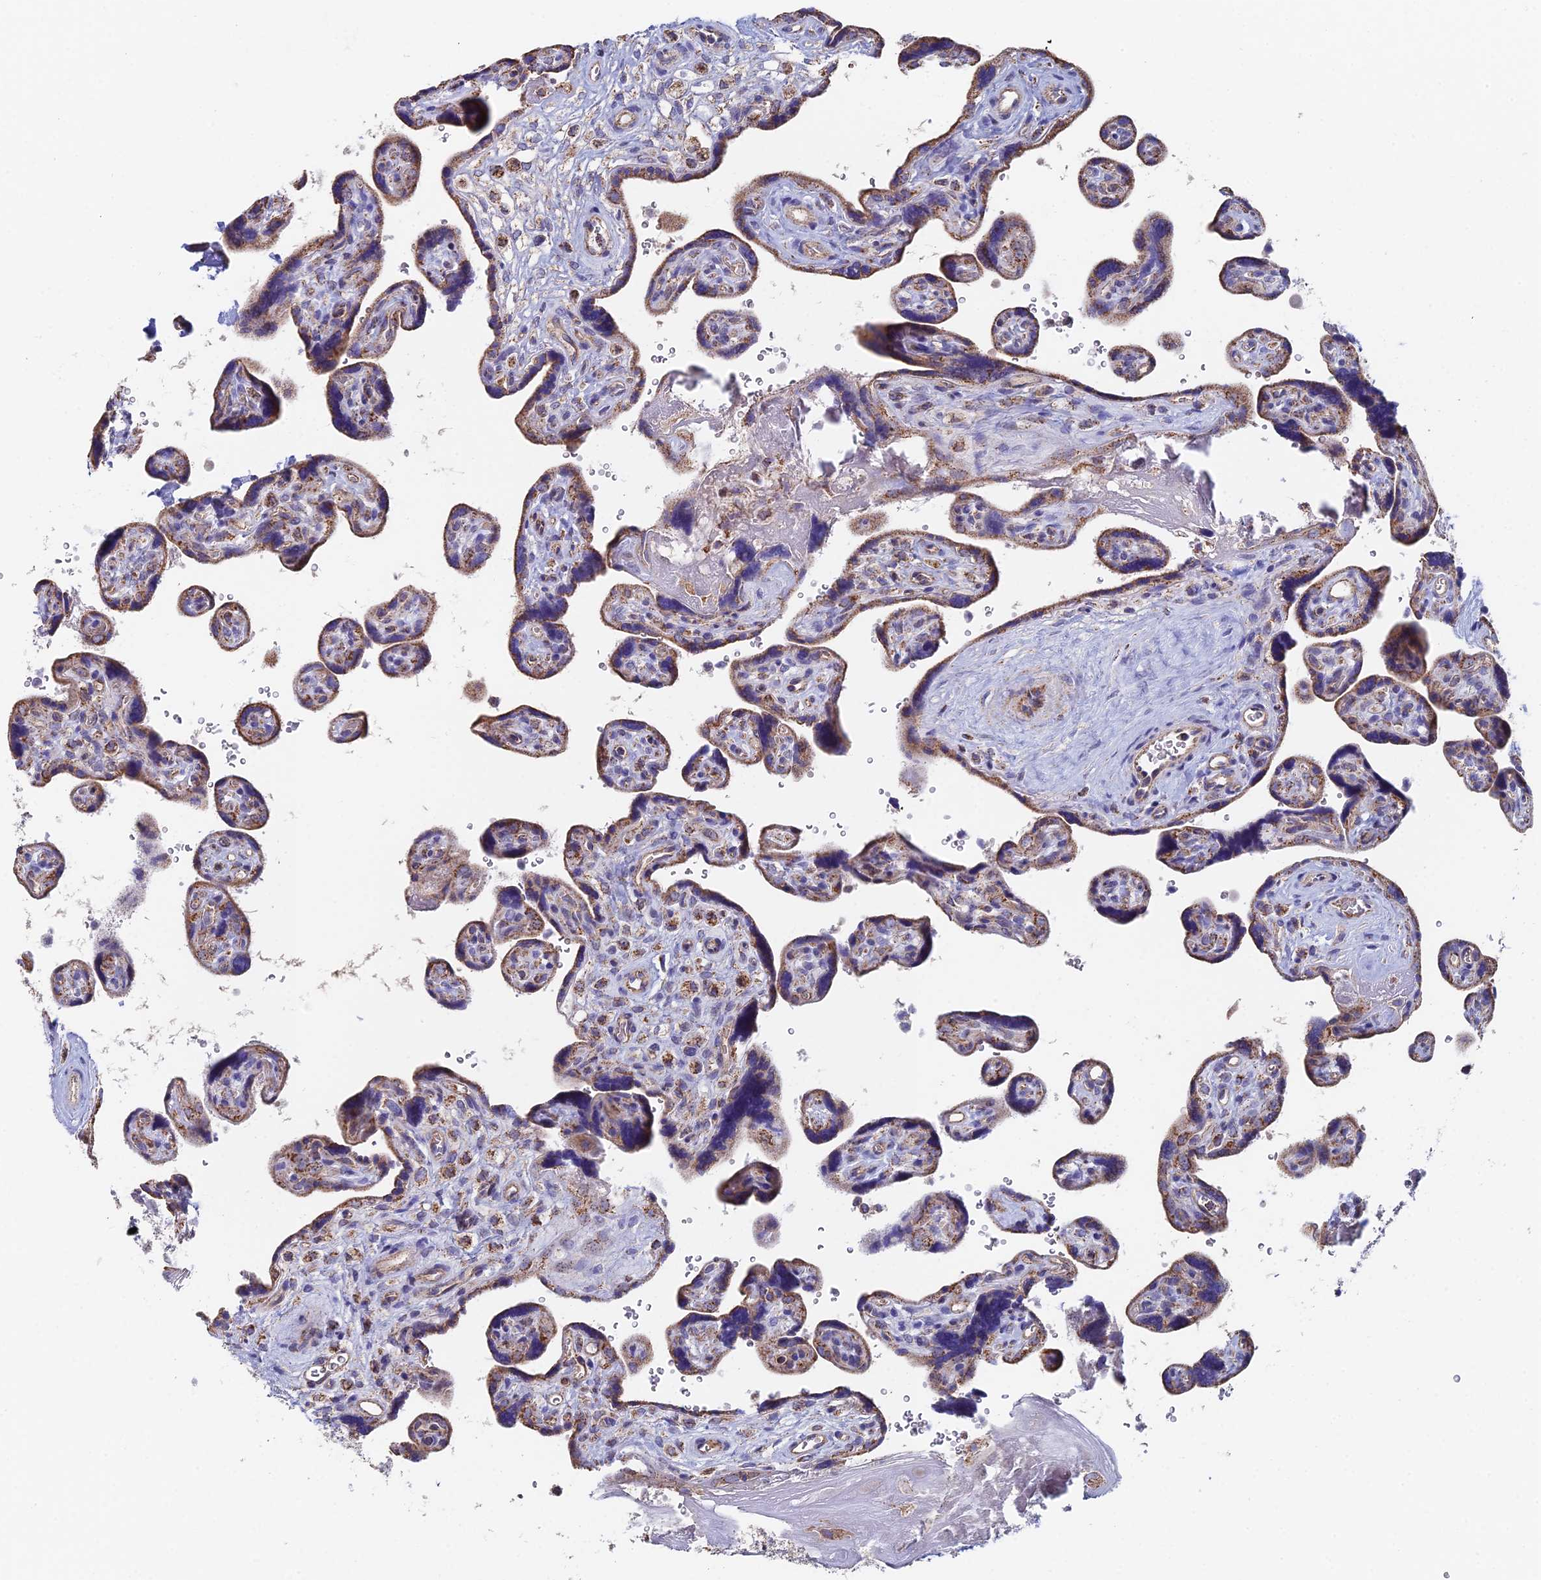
{"staining": {"intensity": "moderate", "quantity": ">75%", "location": "cytoplasmic/membranous"}, "tissue": "placenta", "cell_type": "Decidual cells", "image_type": "normal", "snomed": [{"axis": "morphology", "description": "Normal tissue, NOS"}, {"axis": "topography", "description": "Placenta"}], "caption": "Immunohistochemistry (IHC) histopathology image of normal placenta stained for a protein (brown), which displays medium levels of moderate cytoplasmic/membranous expression in approximately >75% of decidual cells.", "gene": "SPOCK2", "patient": {"sex": "female", "age": 39}}